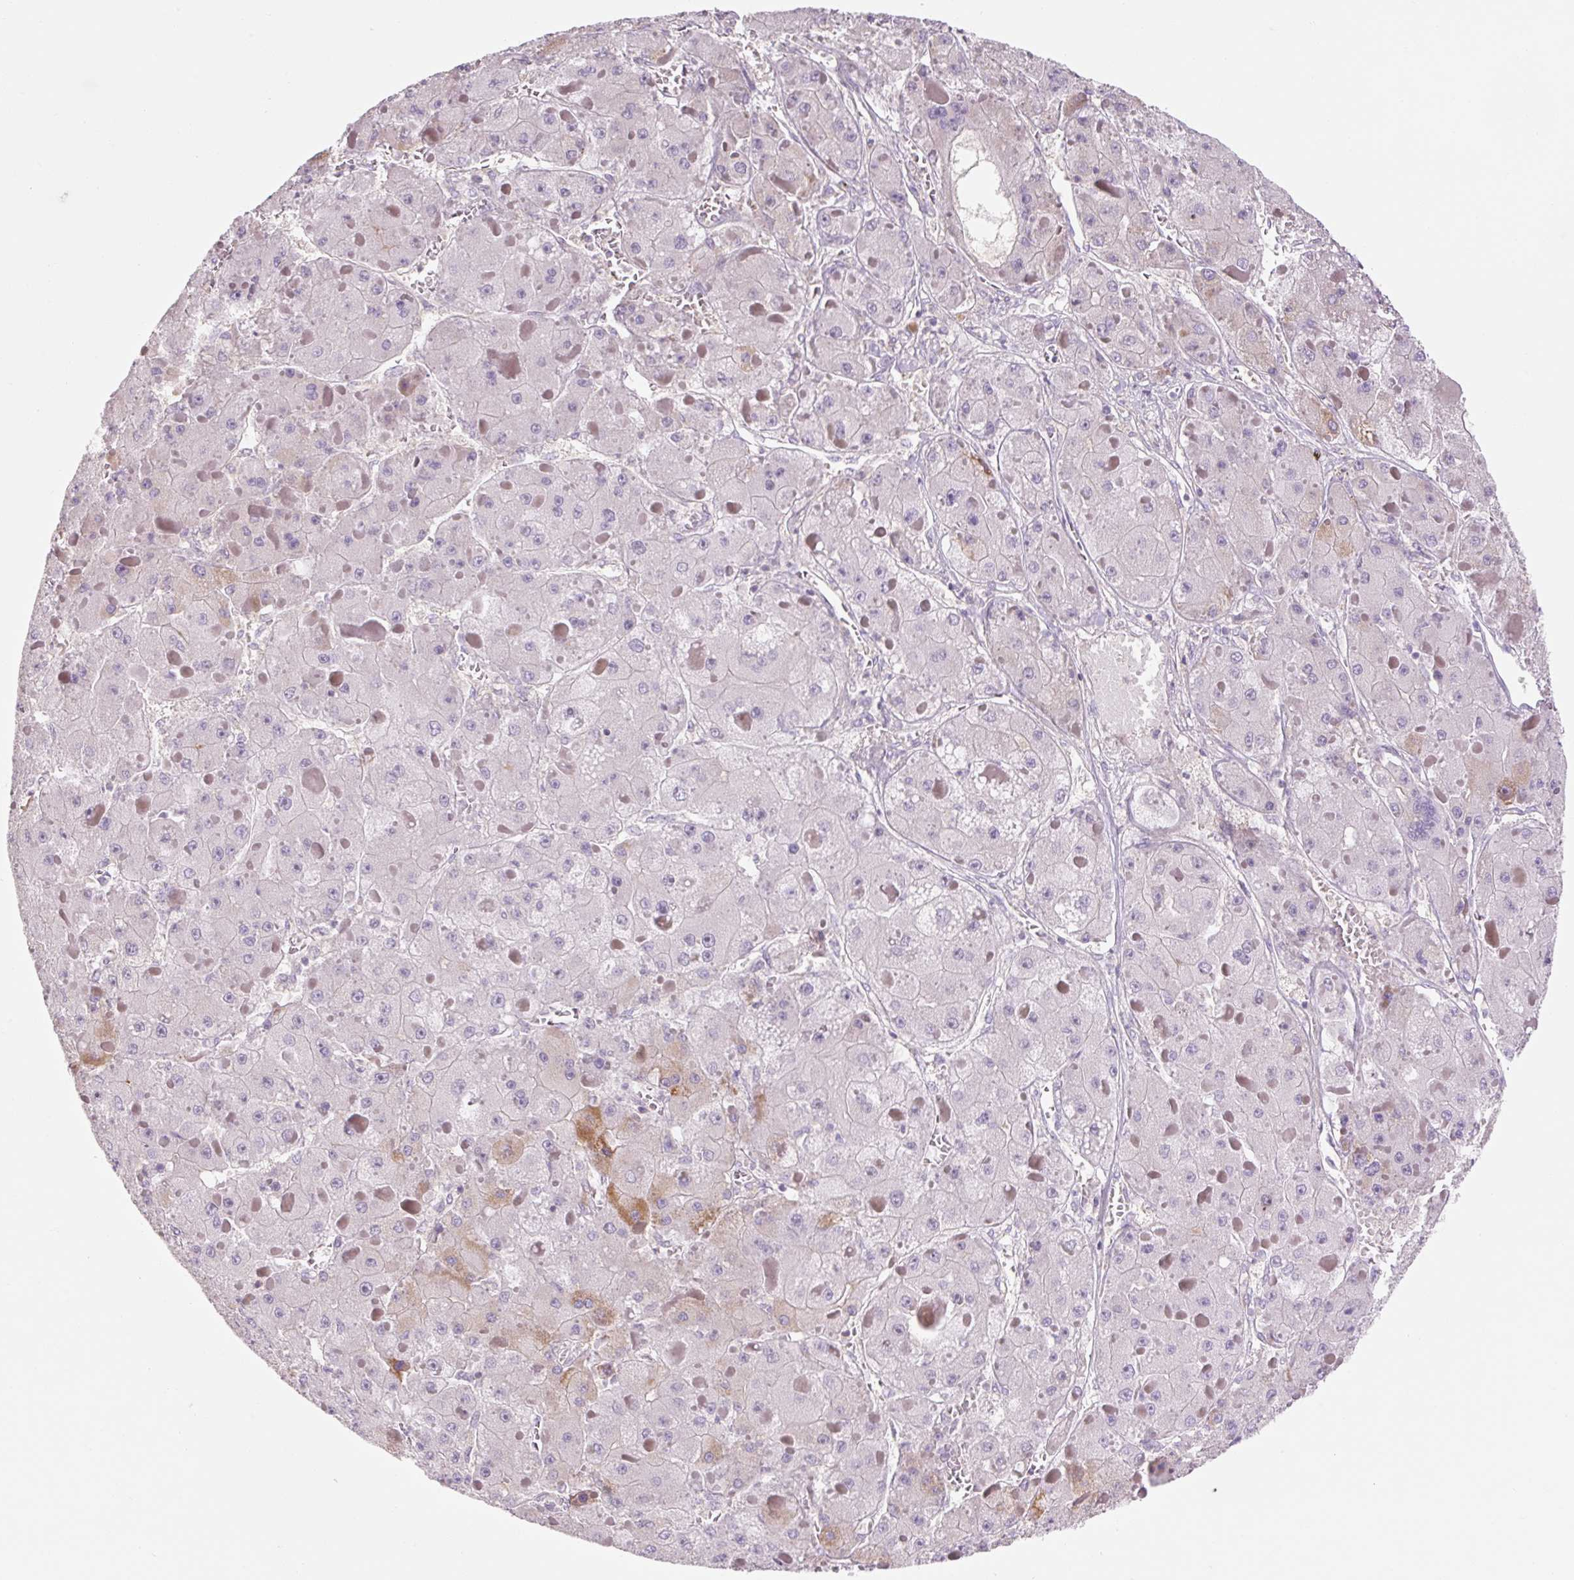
{"staining": {"intensity": "moderate", "quantity": "<25%", "location": "cytoplasmic/membranous"}, "tissue": "liver cancer", "cell_type": "Tumor cells", "image_type": "cancer", "snomed": [{"axis": "morphology", "description": "Carcinoma, Hepatocellular, NOS"}, {"axis": "topography", "description": "Liver"}], "caption": "Protein staining of hepatocellular carcinoma (liver) tissue reveals moderate cytoplasmic/membranous positivity in approximately <25% of tumor cells.", "gene": "ZNF552", "patient": {"sex": "female", "age": 73}}